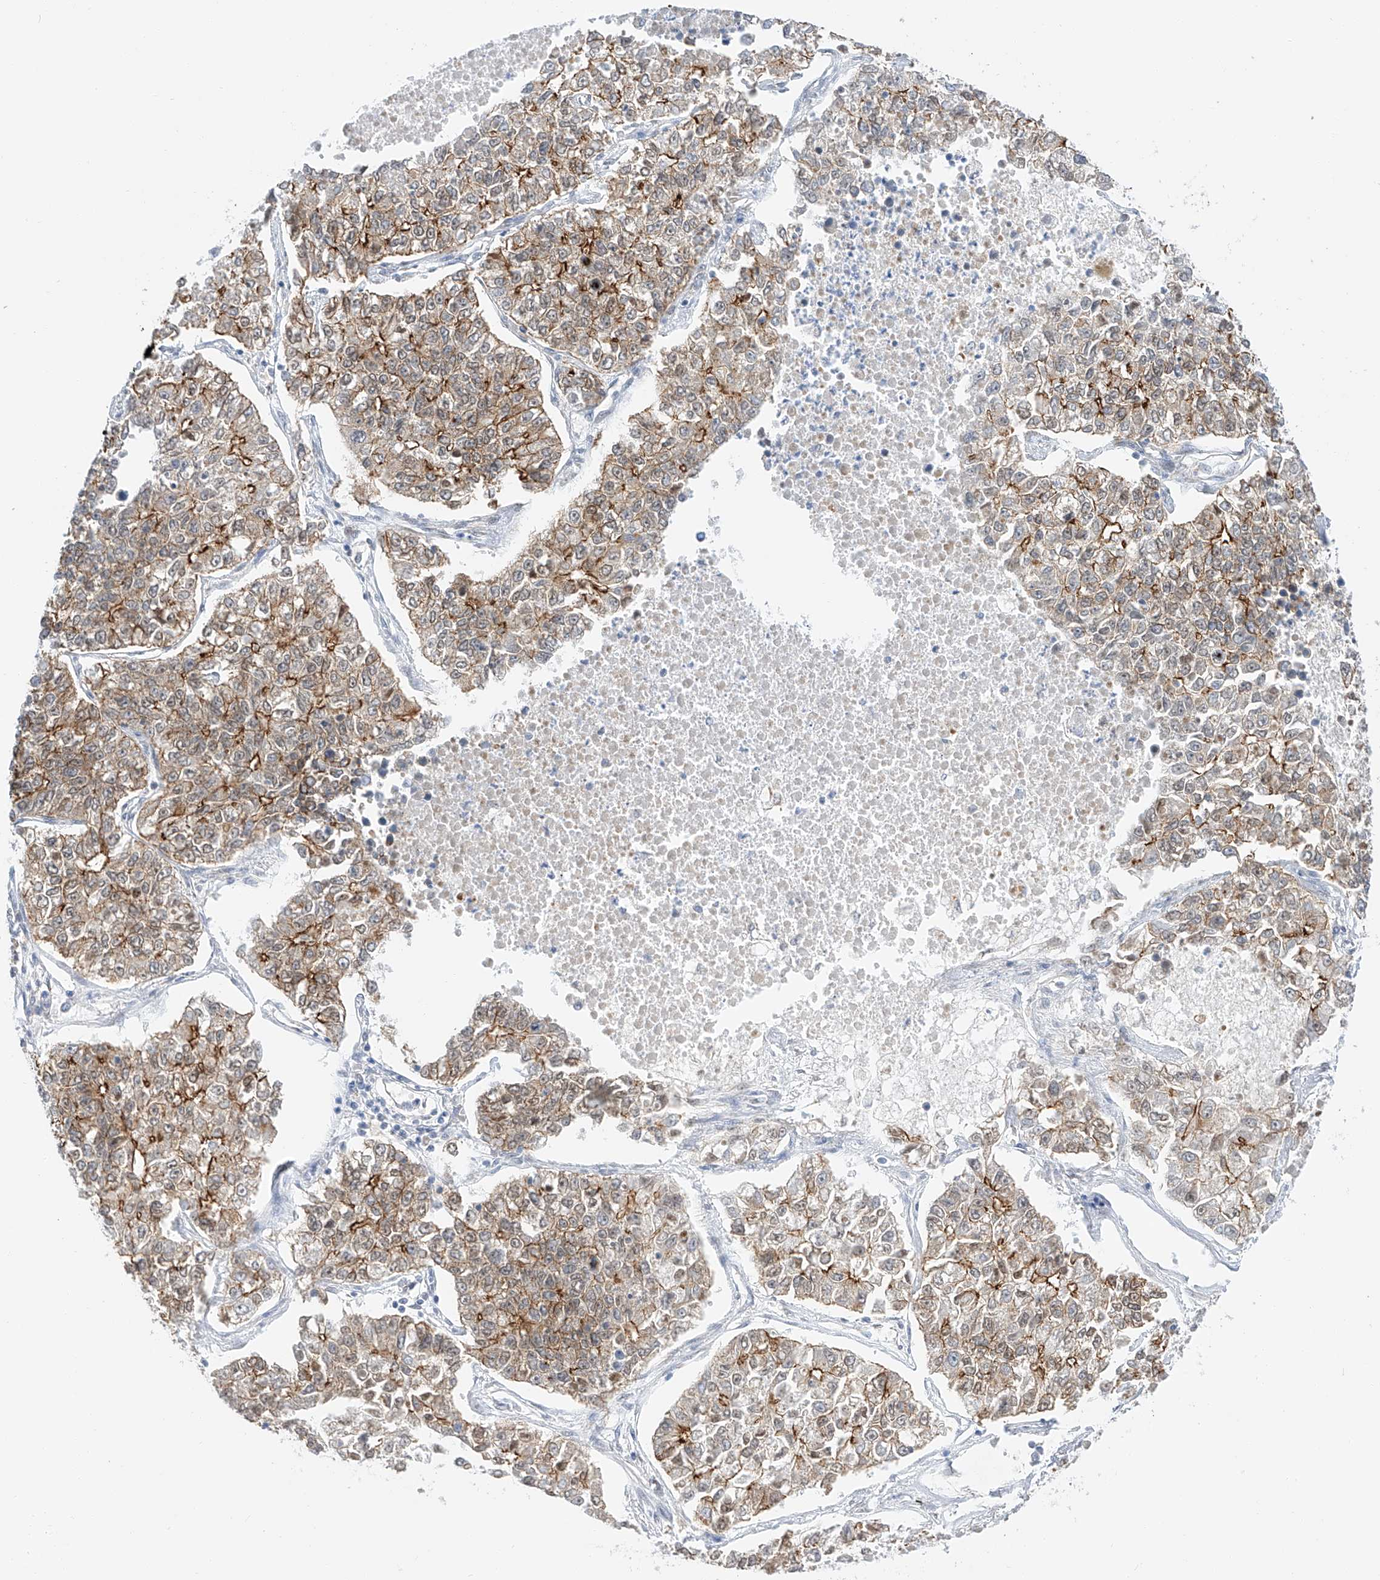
{"staining": {"intensity": "moderate", "quantity": ">75%", "location": "cytoplasmic/membranous"}, "tissue": "lung cancer", "cell_type": "Tumor cells", "image_type": "cancer", "snomed": [{"axis": "morphology", "description": "Adenocarcinoma, NOS"}, {"axis": "topography", "description": "Lung"}], "caption": "A high-resolution photomicrograph shows IHC staining of adenocarcinoma (lung), which demonstrates moderate cytoplasmic/membranous positivity in about >75% of tumor cells. The staining was performed using DAB to visualize the protein expression in brown, while the nuclei were stained in blue with hematoxylin (Magnification: 20x).", "gene": "POGK", "patient": {"sex": "male", "age": 49}}